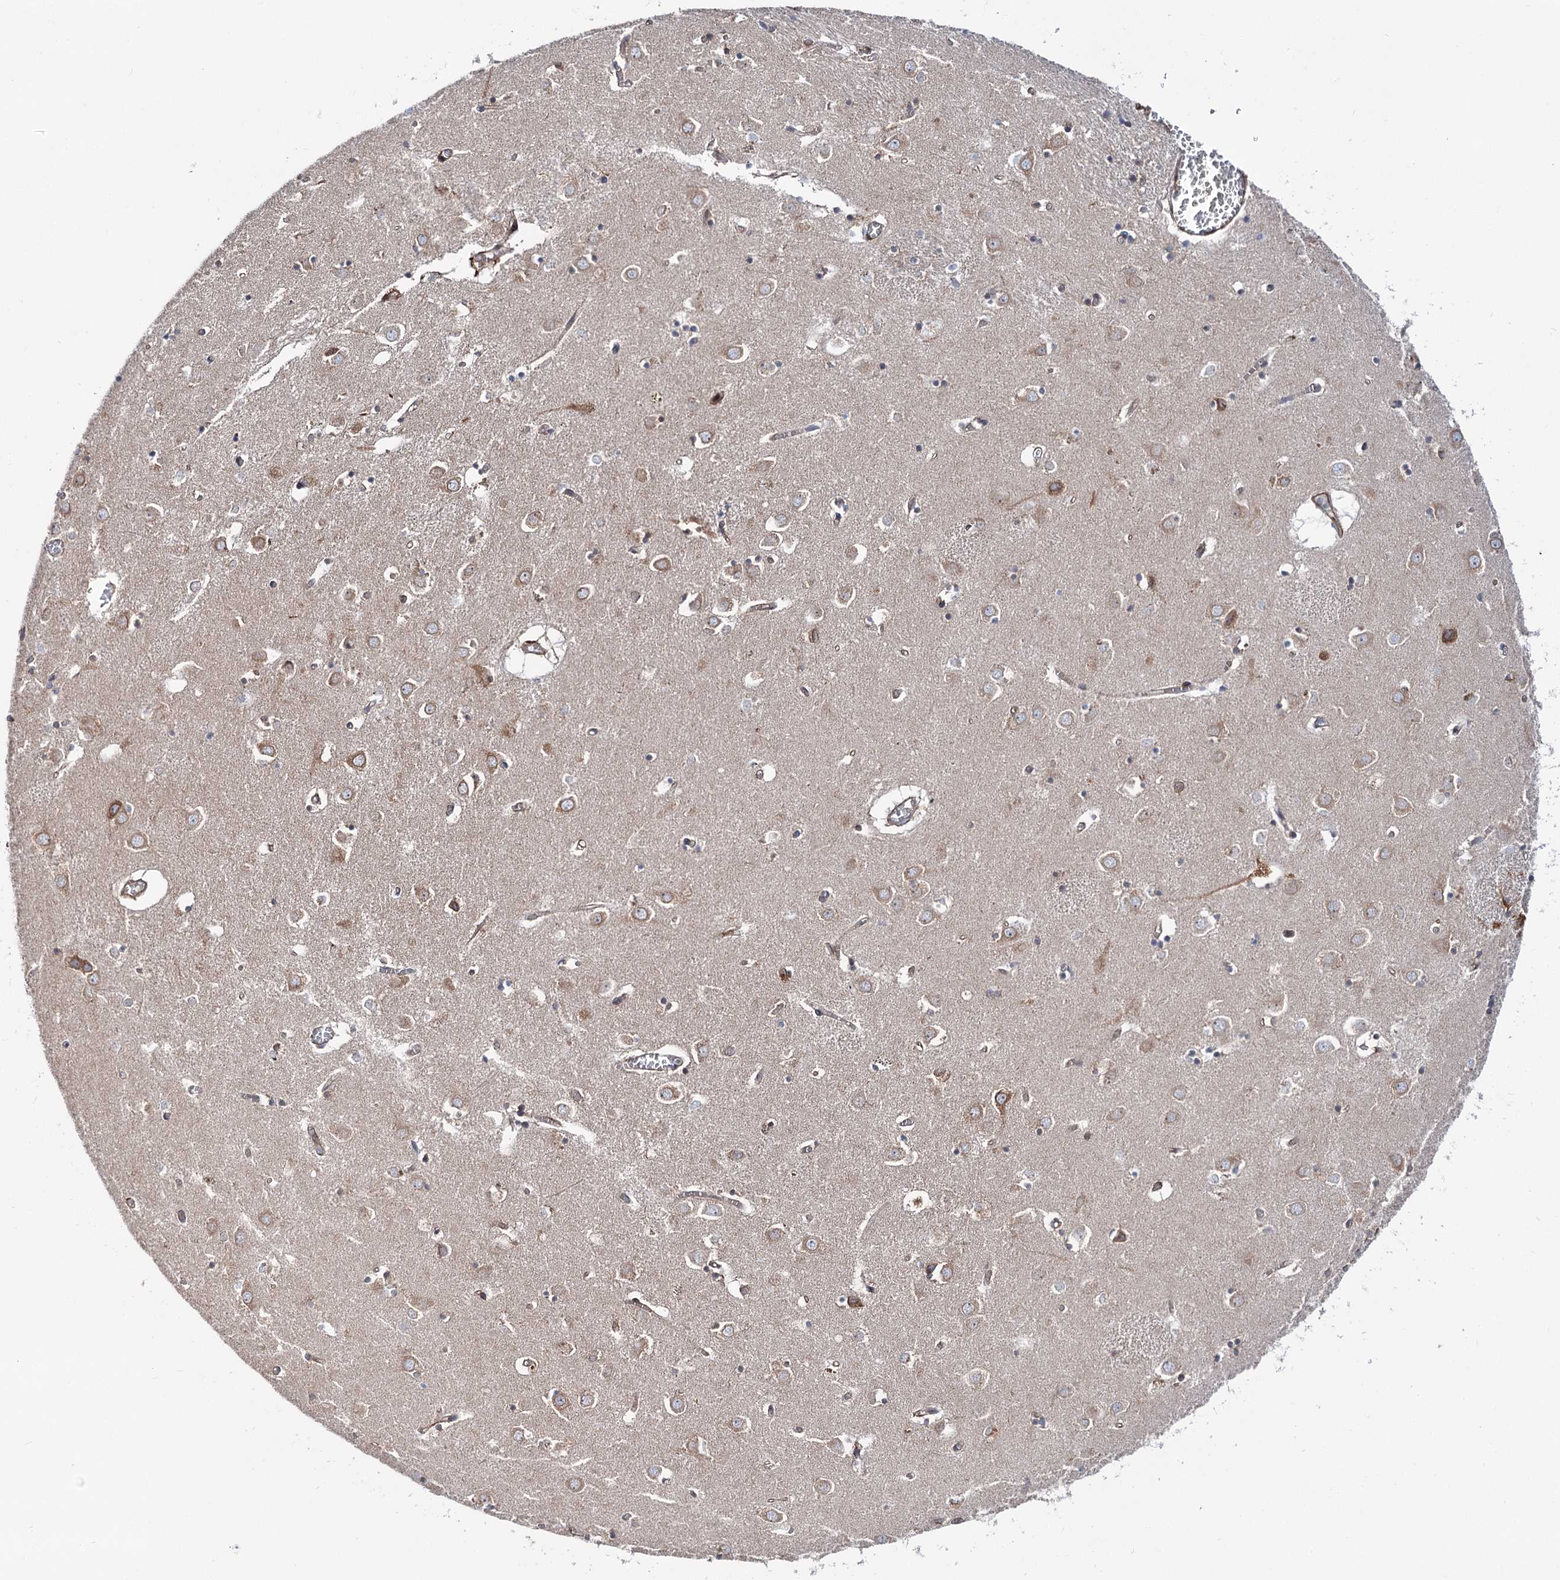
{"staining": {"intensity": "moderate", "quantity": "<25%", "location": "cytoplasmic/membranous"}, "tissue": "caudate", "cell_type": "Glial cells", "image_type": "normal", "snomed": [{"axis": "morphology", "description": "Normal tissue, NOS"}, {"axis": "topography", "description": "Lateral ventricle wall"}], "caption": "A brown stain shows moderate cytoplasmic/membranous positivity of a protein in glial cells of unremarkable human caudate.", "gene": "PTDSS2", "patient": {"sex": "male", "age": 70}}